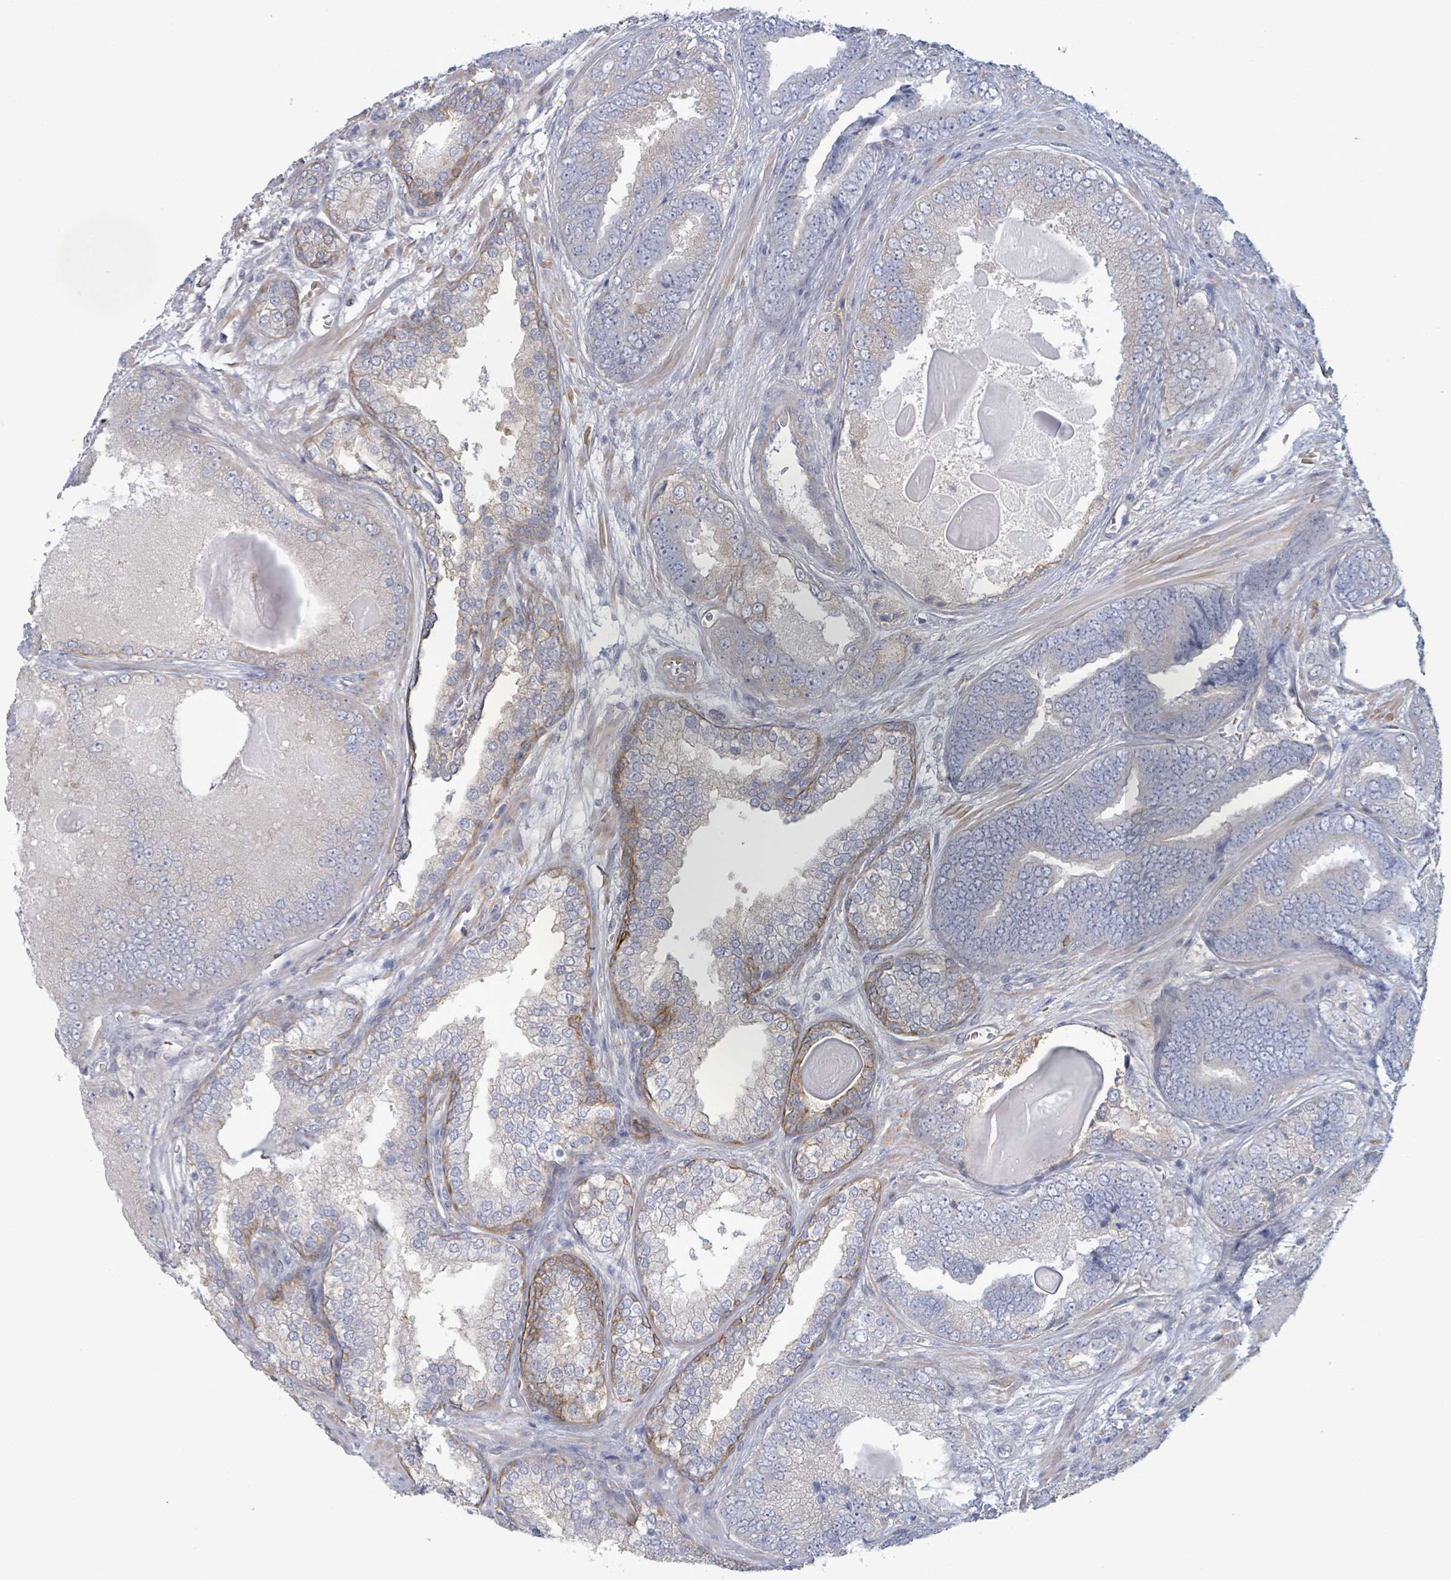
{"staining": {"intensity": "negative", "quantity": "none", "location": "none"}, "tissue": "prostate cancer", "cell_type": "Tumor cells", "image_type": "cancer", "snomed": [{"axis": "morphology", "description": "Adenocarcinoma, High grade"}, {"axis": "topography", "description": "Prostate"}], "caption": "Tumor cells show no significant protein expression in prostate cancer (adenocarcinoma (high-grade)).", "gene": "COL13A1", "patient": {"sex": "male", "age": 63}}